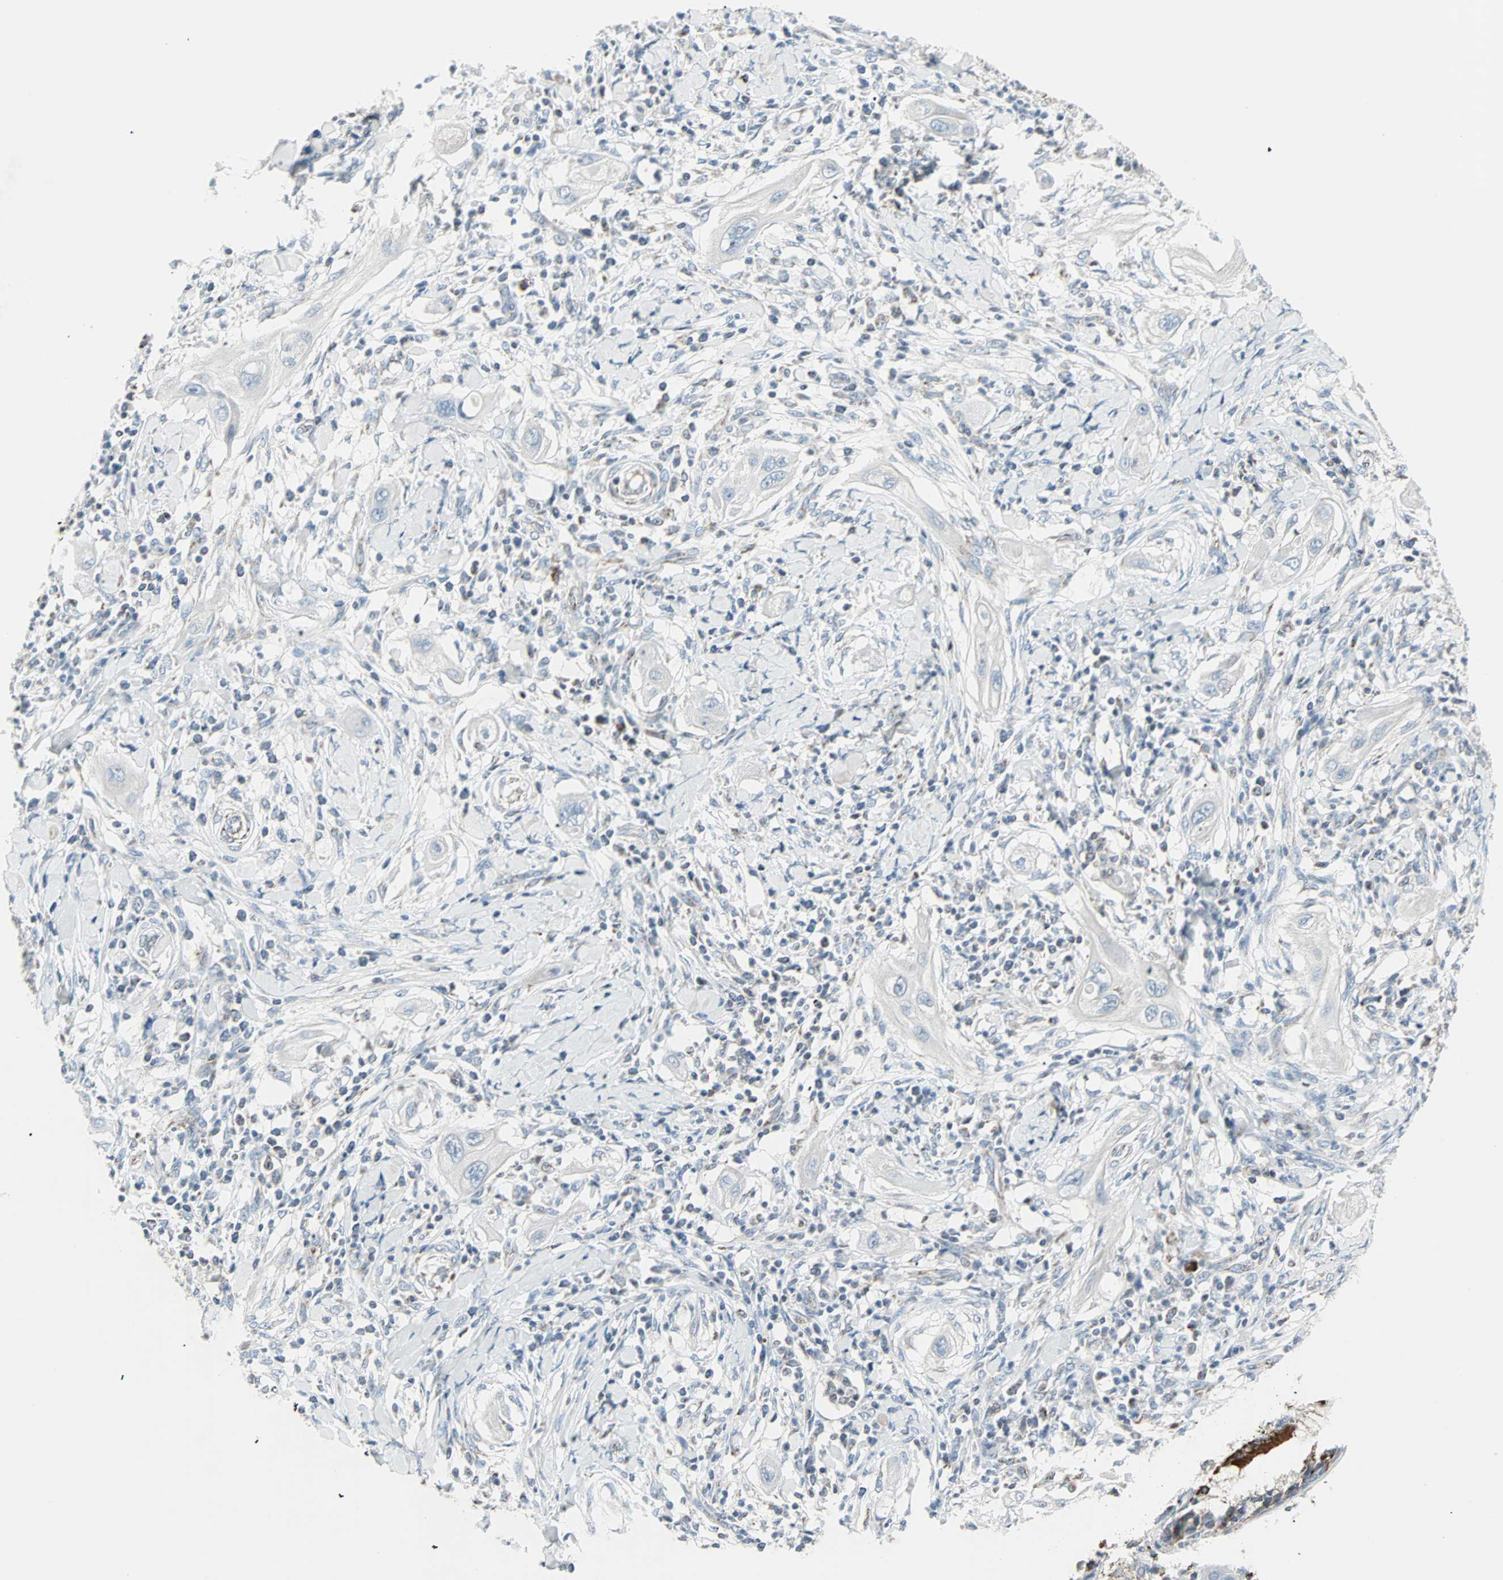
{"staining": {"intensity": "negative", "quantity": "none", "location": "none"}, "tissue": "lung cancer", "cell_type": "Tumor cells", "image_type": "cancer", "snomed": [{"axis": "morphology", "description": "Squamous cell carcinoma, NOS"}, {"axis": "topography", "description": "Lung"}], "caption": "Immunohistochemical staining of lung squamous cell carcinoma displays no significant expression in tumor cells.", "gene": "IDH2", "patient": {"sex": "female", "age": 47}}